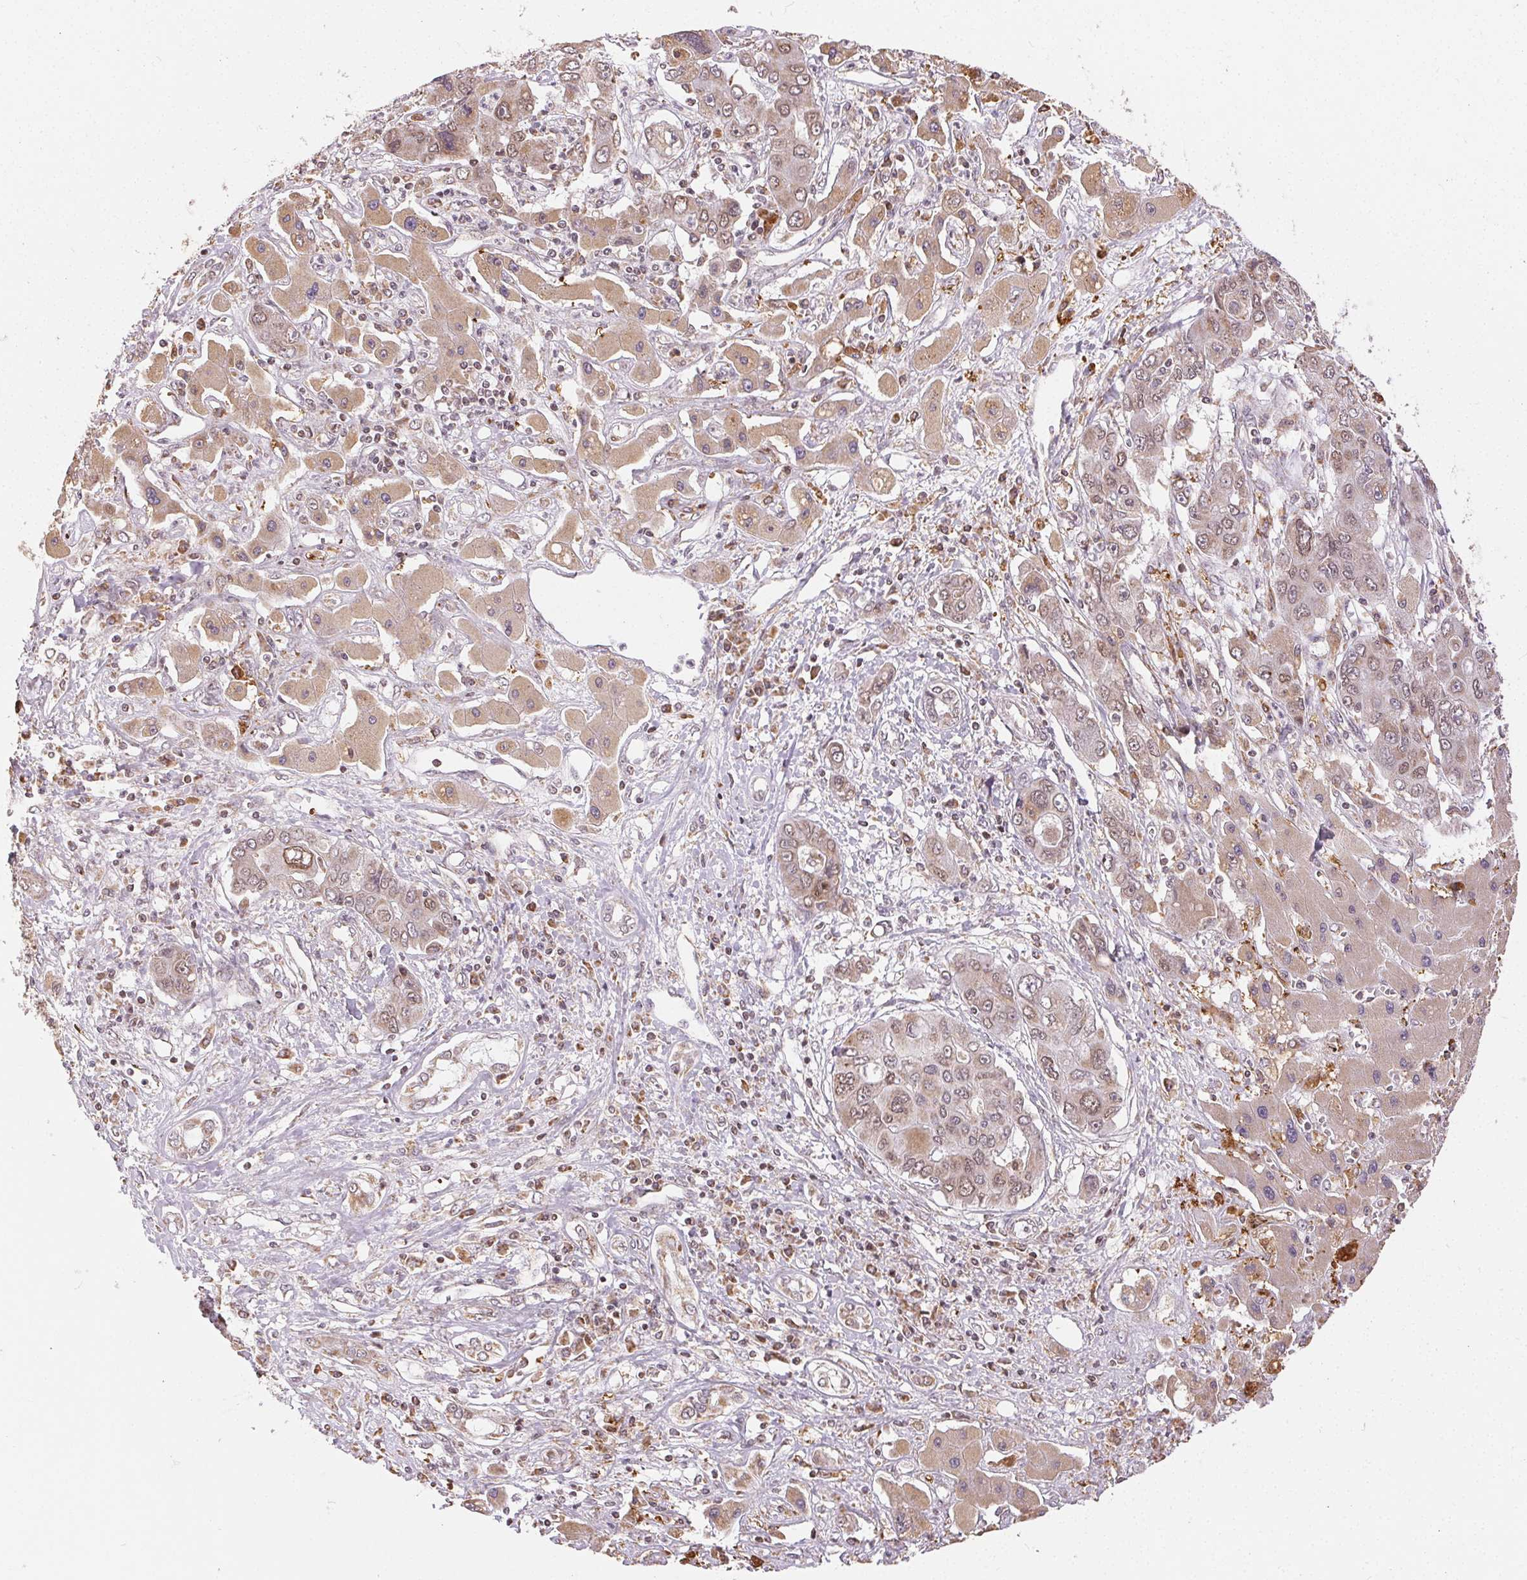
{"staining": {"intensity": "weak", "quantity": "25%-75%", "location": "cytoplasmic/membranous,nuclear"}, "tissue": "liver cancer", "cell_type": "Tumor cells", "image_type": "cancer", "snomed": [{"axis": "morphology", "description": "Cholangiocarcinoma"}, {"axis": "topography", "description": "Liver"}], "caption": "Liver cancer (cholangiocarcinoma) tissue displays weak cytoplasmic/membranous and nuclear expression in about 25%-75% of tumor cells, visualized by immunohistochemistry. (DAB = brown stain, brightfield microscopy at high magnification).", "gene": "PIWIL4", "patient": {"sex": "male", "age": 67}}